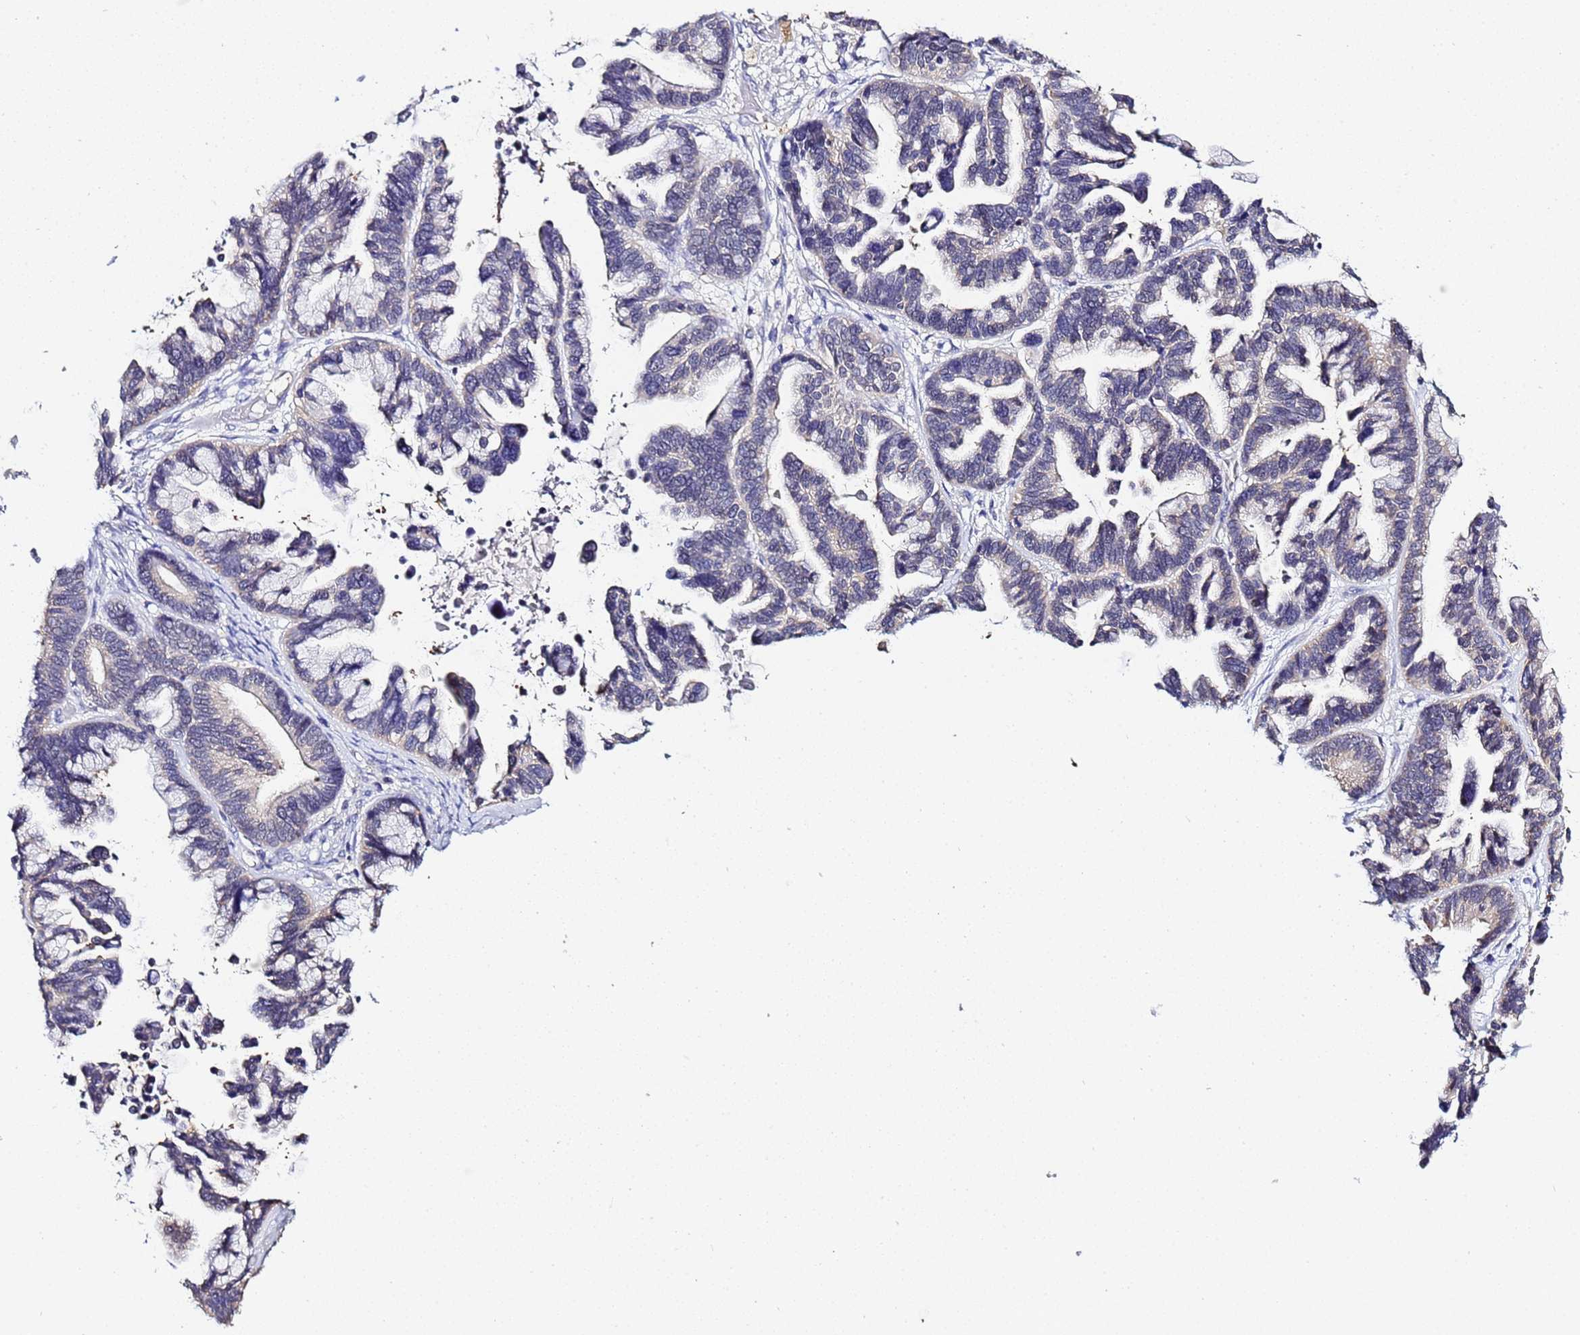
{"staining": {"intensity": "weak", "quantity": "<25%", "location": "cytoplasmic/membranous,nuclear"}, "tissue": "ovarian cancer", "cell_type": "Tumor cells", "image_type": "cancer", "snomed": [{"axis": "morphology", "description": "Cystadenocarcinoma, serous, NOS"}, {"axis": "topography", "description": "Ovary"}], "caption": "Ovarian cancer was stained to show a protein in brown. There is no significant positivity in tumor cells.", "gene": "ACTL6B", "patient": {"sex": "female", "age": 56}}